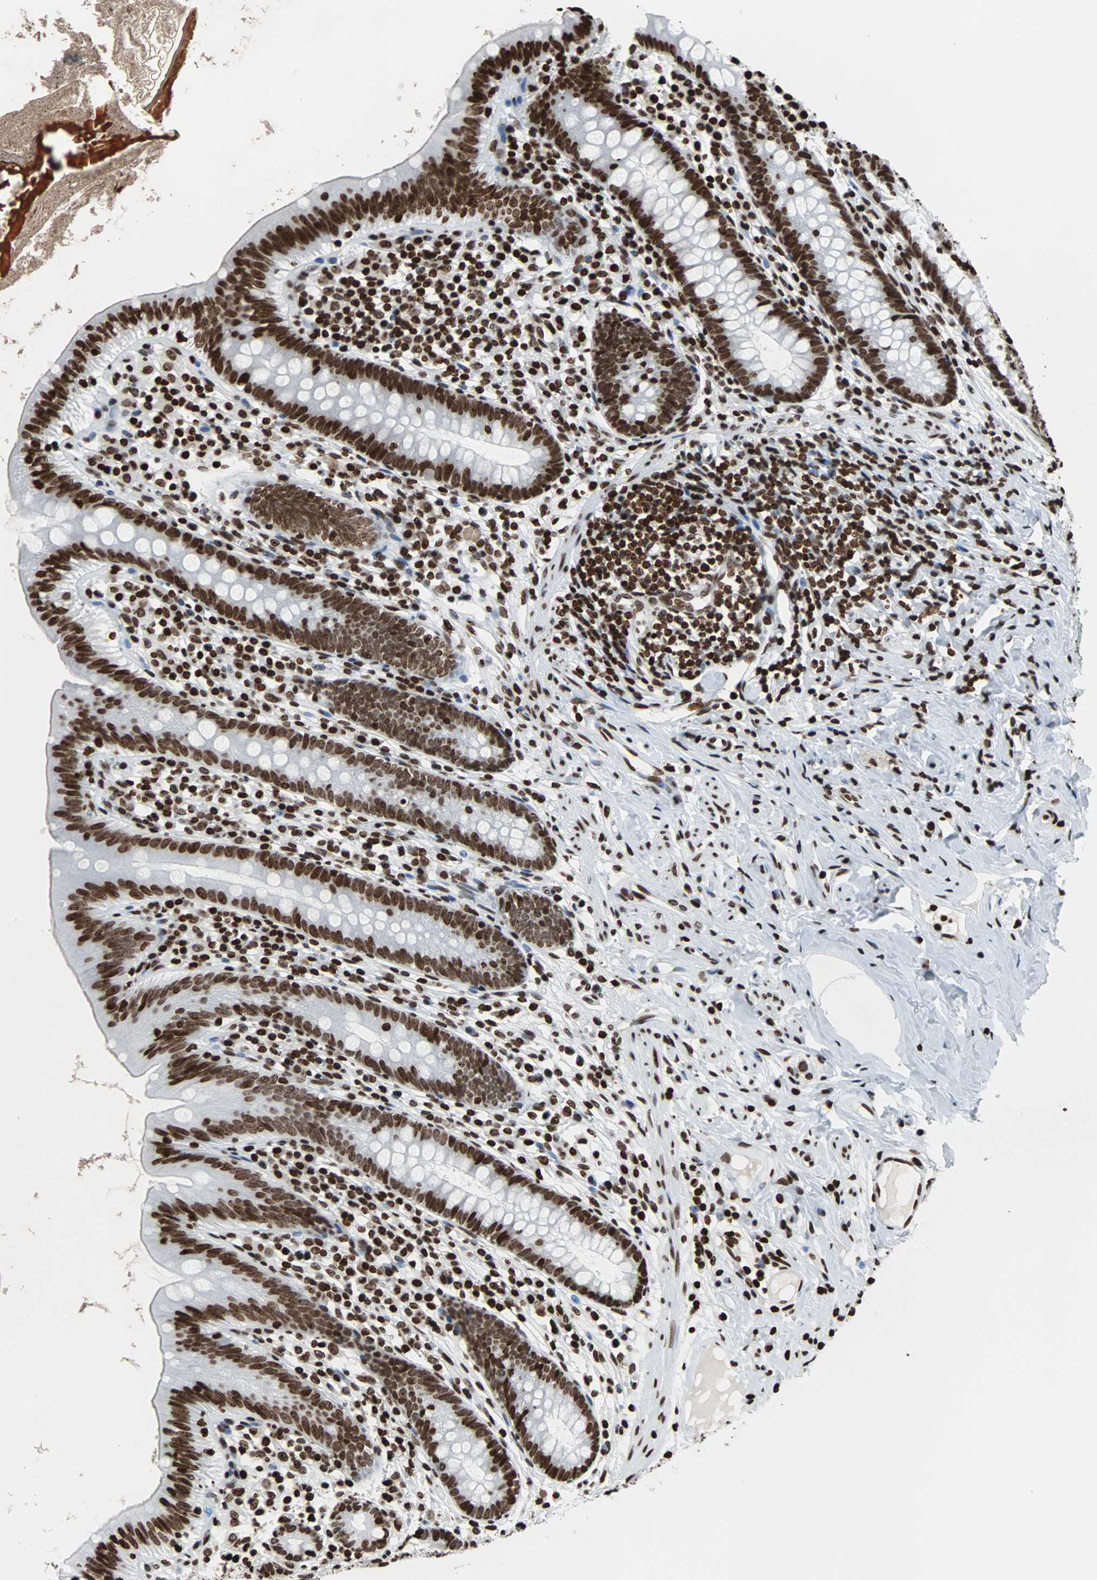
{"staining": {"intensity": "strong", "quantity": ">75%", "location": "nuclear"}, "tissue": "appendix", "cell_type": "Glandular cells", "image_type": "normal", "snomed": [{"axis": "morphology", "description": "Normal tissue, NOS"}, {"axis": "topography", "description": "Appendix"}], "caption": "Glandular cells reveal strong nuclear expression in approximately >75% of cells in unremarkable appendix.", "gene": "H2BC18", "patient": {"sex": "male", "age": 52}}